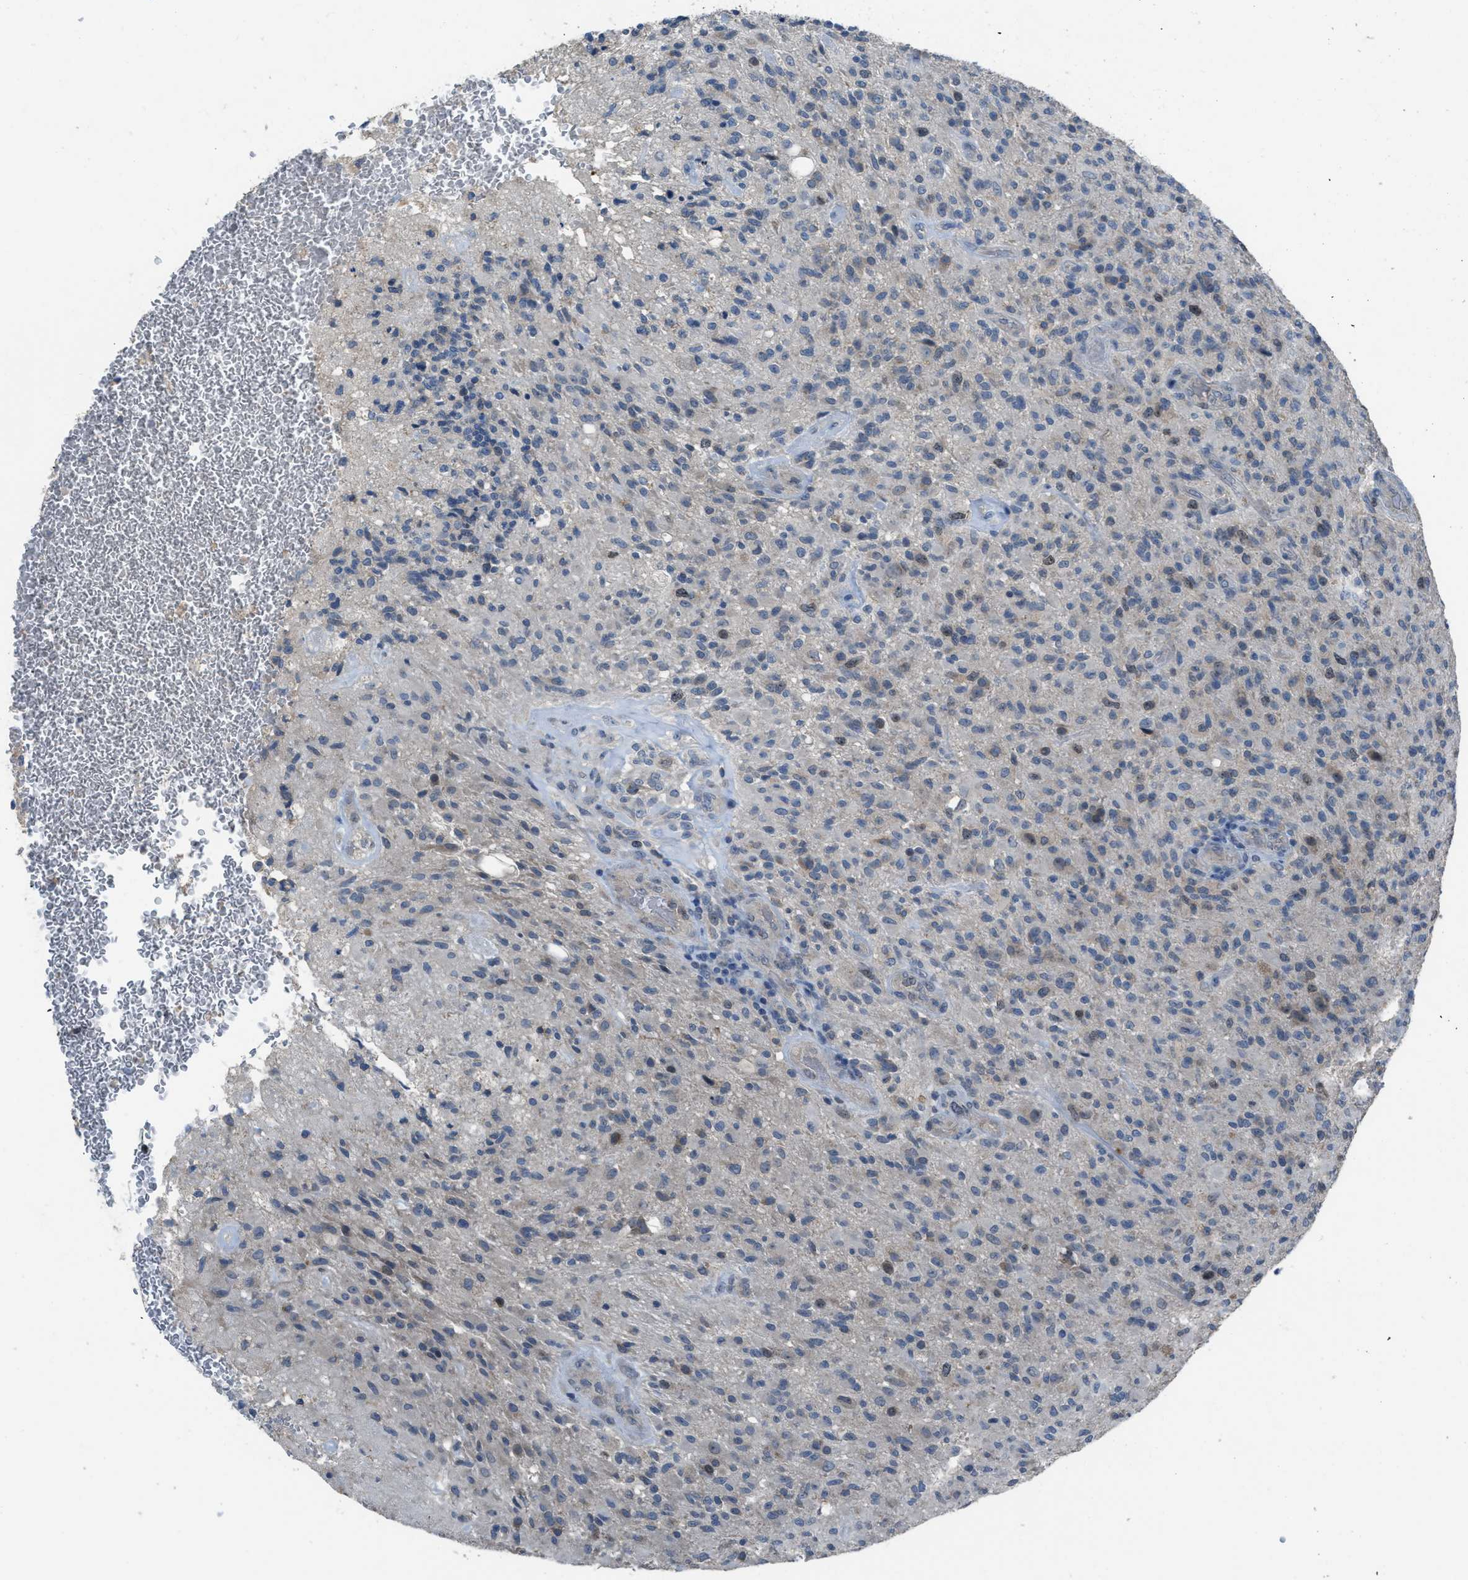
{"staining": {"intensity": "moderate", "quantity": "<25%", "location": "nuclear"}, "tissue": "glioma", "cell_type": "Tumor cells", "image_type": "cancer", "snomed": [{"axis": "morphology", "description": "Glioma, malignant, High grade"}, {"axis": "topography", "description": "Brain"}], "caption": "Immunohistochemistry of human glioma exhibits low levels of moderate nuclear positivity in about <25% of tumor cells. Immunohistochemistry stains the protein of interest in brown and the nuclei are stained blue.", "gene": "MIS18A", "patient": {"sex": "male", "age": 71}}